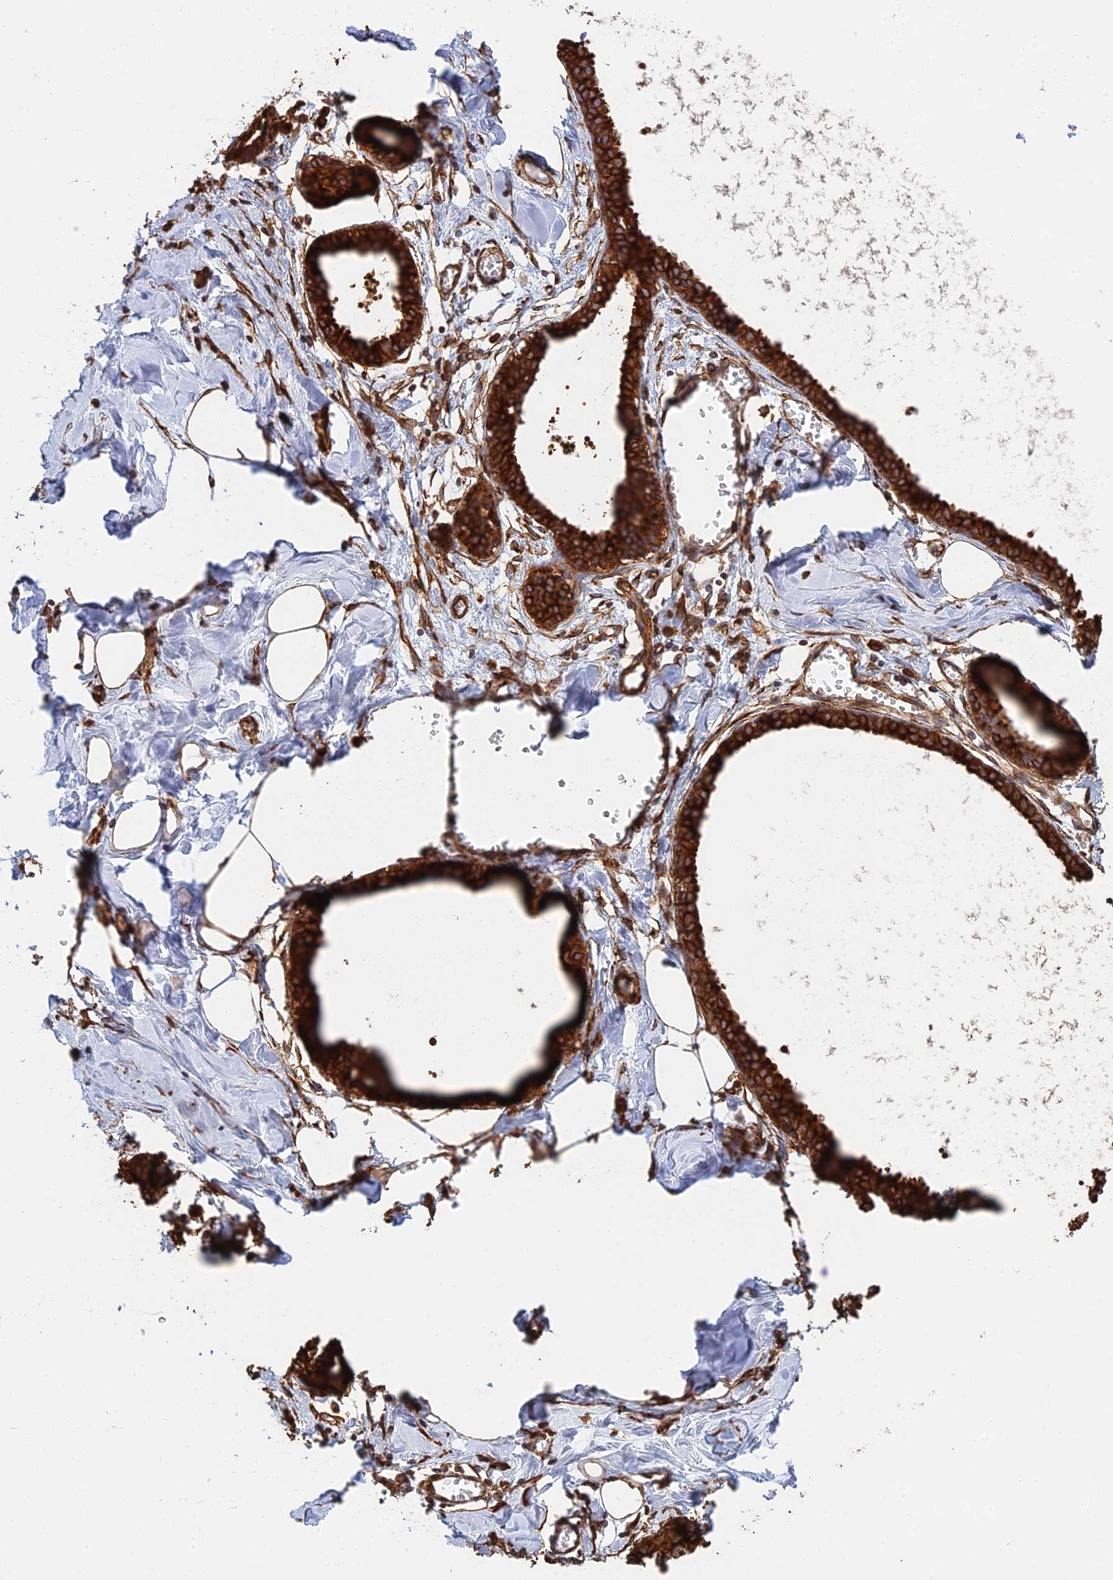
{"staining": {"intensity": "moderate", "quantity": ">75%", "location": "cytoplasmic/membranous"}, "tissue": "breast", "cell_type": "Adipocytes", "image_type": "normal", "snomed": [{"axis": "morphology", "description": "Normal tissue, NOS"}, {"axis": "topography", "description": "Breast"}], "caption": "Immunohistochemistry (IHC) photomicrograph of unremarkable breast stained for a protein (brown), which demonstrates medium levels of moderate cytoplasmic/membranous positivity in about >75% of adipocytes.", "gene": "WBP11", "patient": {"sex": "female", "age": 27}}